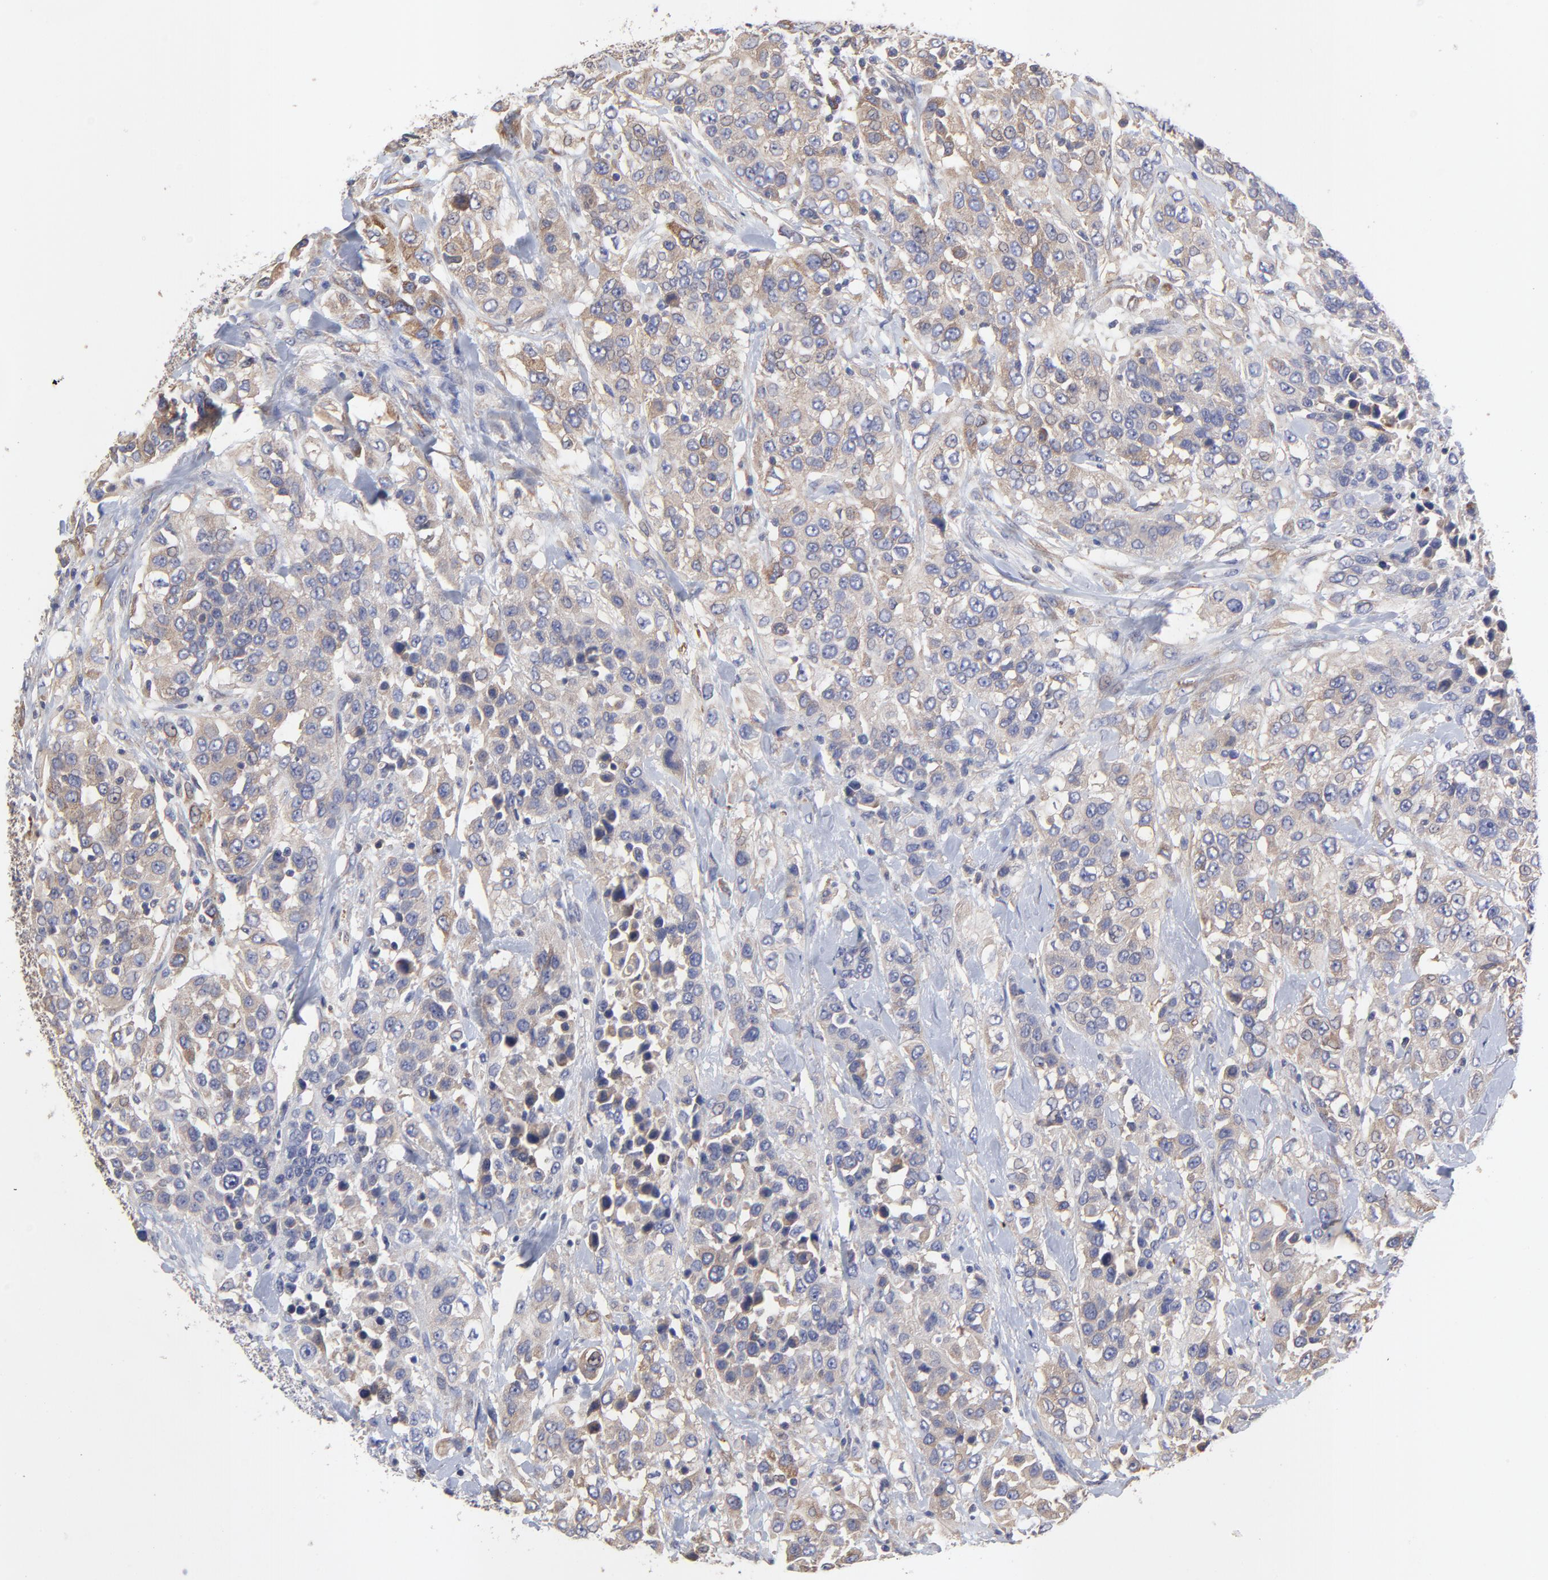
{"staining": {"intensity": "weak", "quantity": ">75%", "location": "cytoplasmic/membranous"}, "tissue": "urothelial cancer", "cell_type": "Tumor cells", "image_type": "cancer", "snomed": [{"axis": "morphology", "description": "Urothelial carcinoma, High grade"}, {"axis": "topography", "description": "Urinary bladder"}], "caption": "Tumor cells demonstrate low levels of weak cytoplasmic/membranous staining in about >75% of cells in human urothelial cancer.", "gene": "SULF2", "patient": {"sex": "female", "age": 80}}